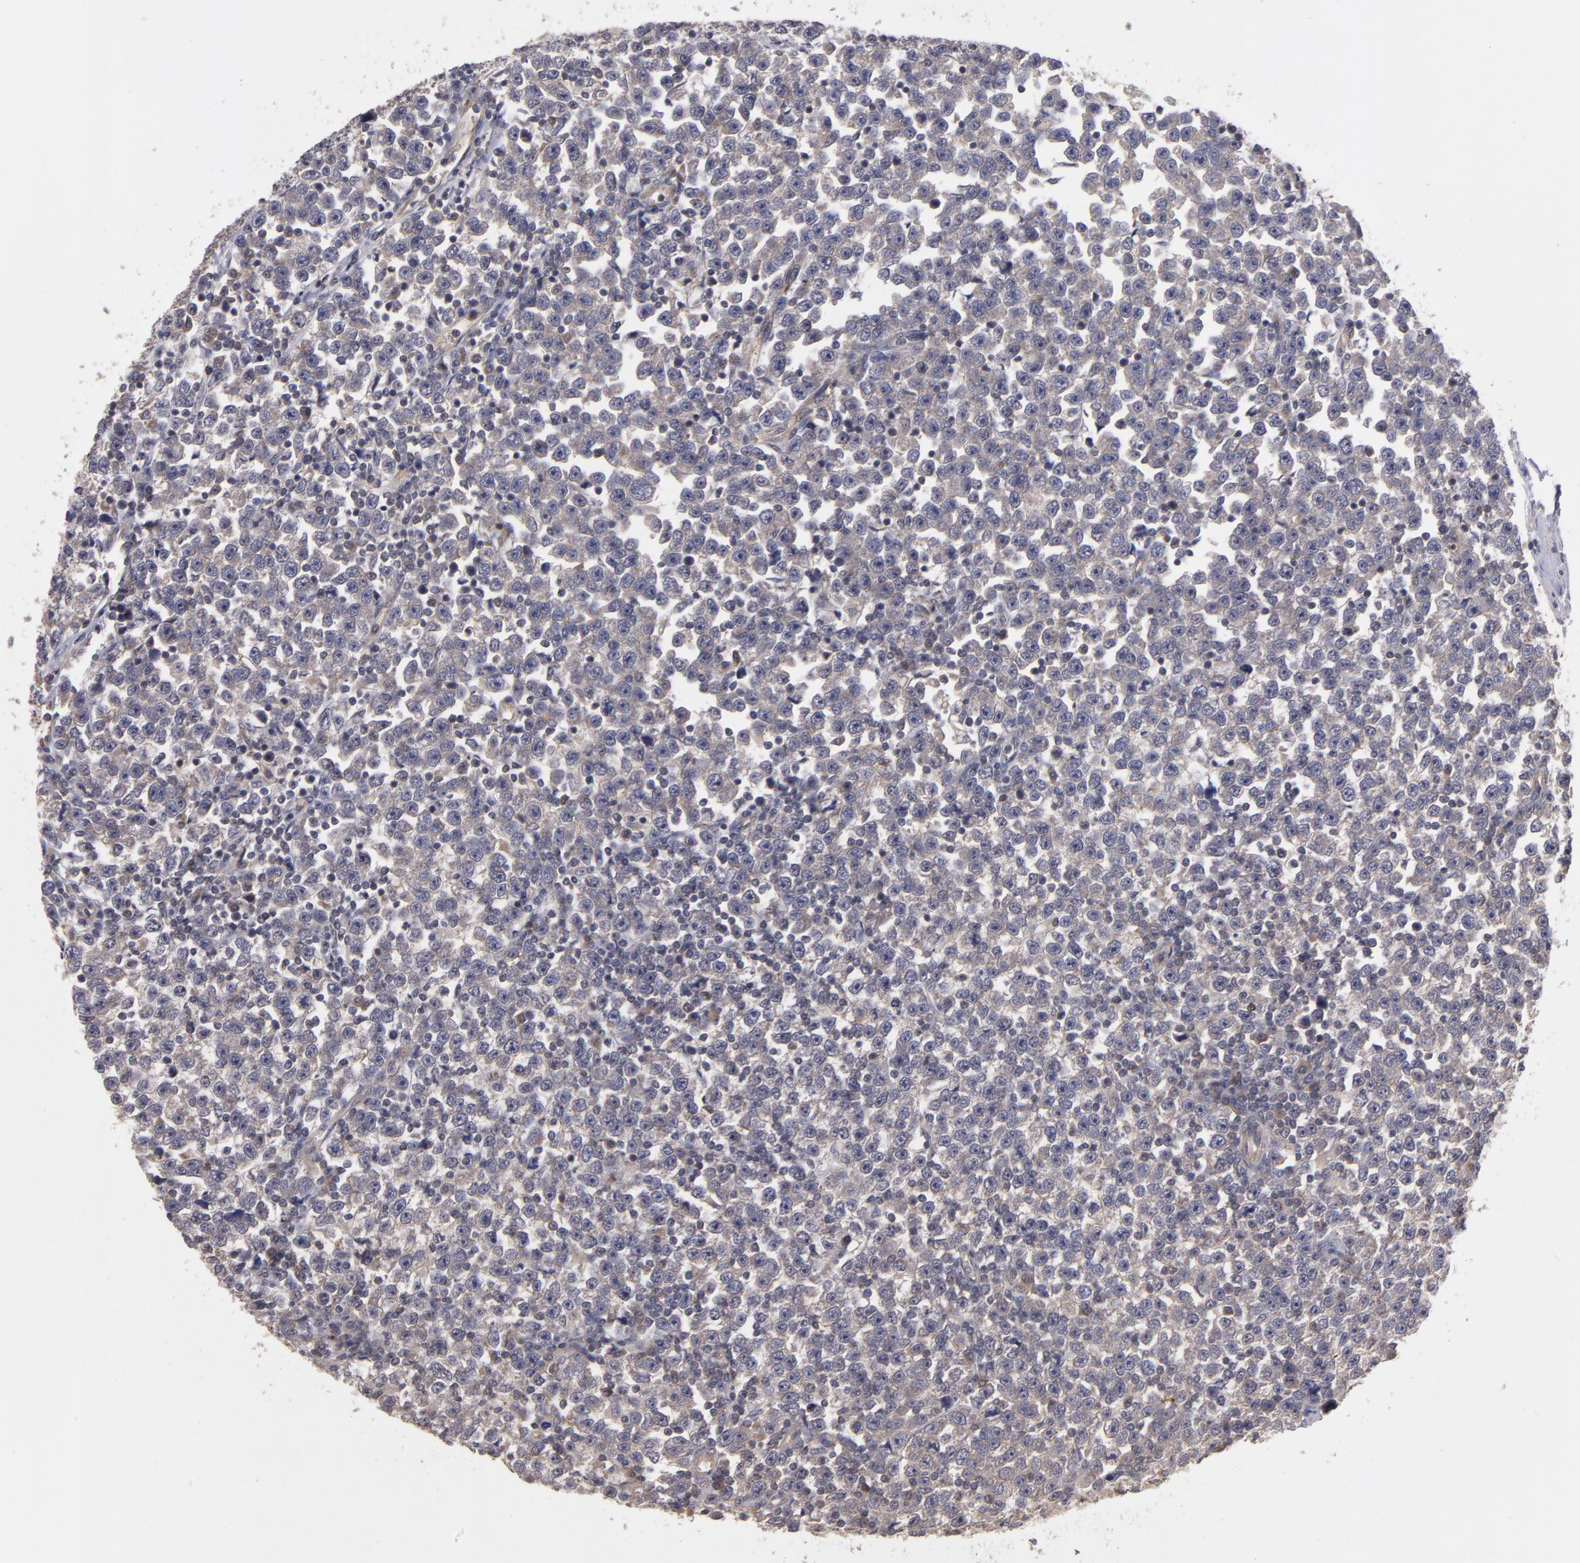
{"staining": {"intensity": "weak", "quantity": ">75%", "location": "cytoplasmic/membranous"}, "tissue": "testis cancer", "cell_type": "Tumor cells", "image_type": "cancer", "snomed": [{"axis": "morphology", "description": "Seminoma, NOS"}, {"axis": "topography", "description": "Testis"}], "caption": "Immunohistochemistry (IHC) staining of testis cancer (seminoma), which reveals low levels of weak cytoplasmic/membranous positivity in about >75% of tumor cells indicating weak cytoplasmic/membranous protein positivity. The staining was performed using DAB (brown) for protein detection and nuclei were counterstained in hematoxylin (blue).", "gene": "CTSO", "patient": {"sex": "male", "age": 43}}